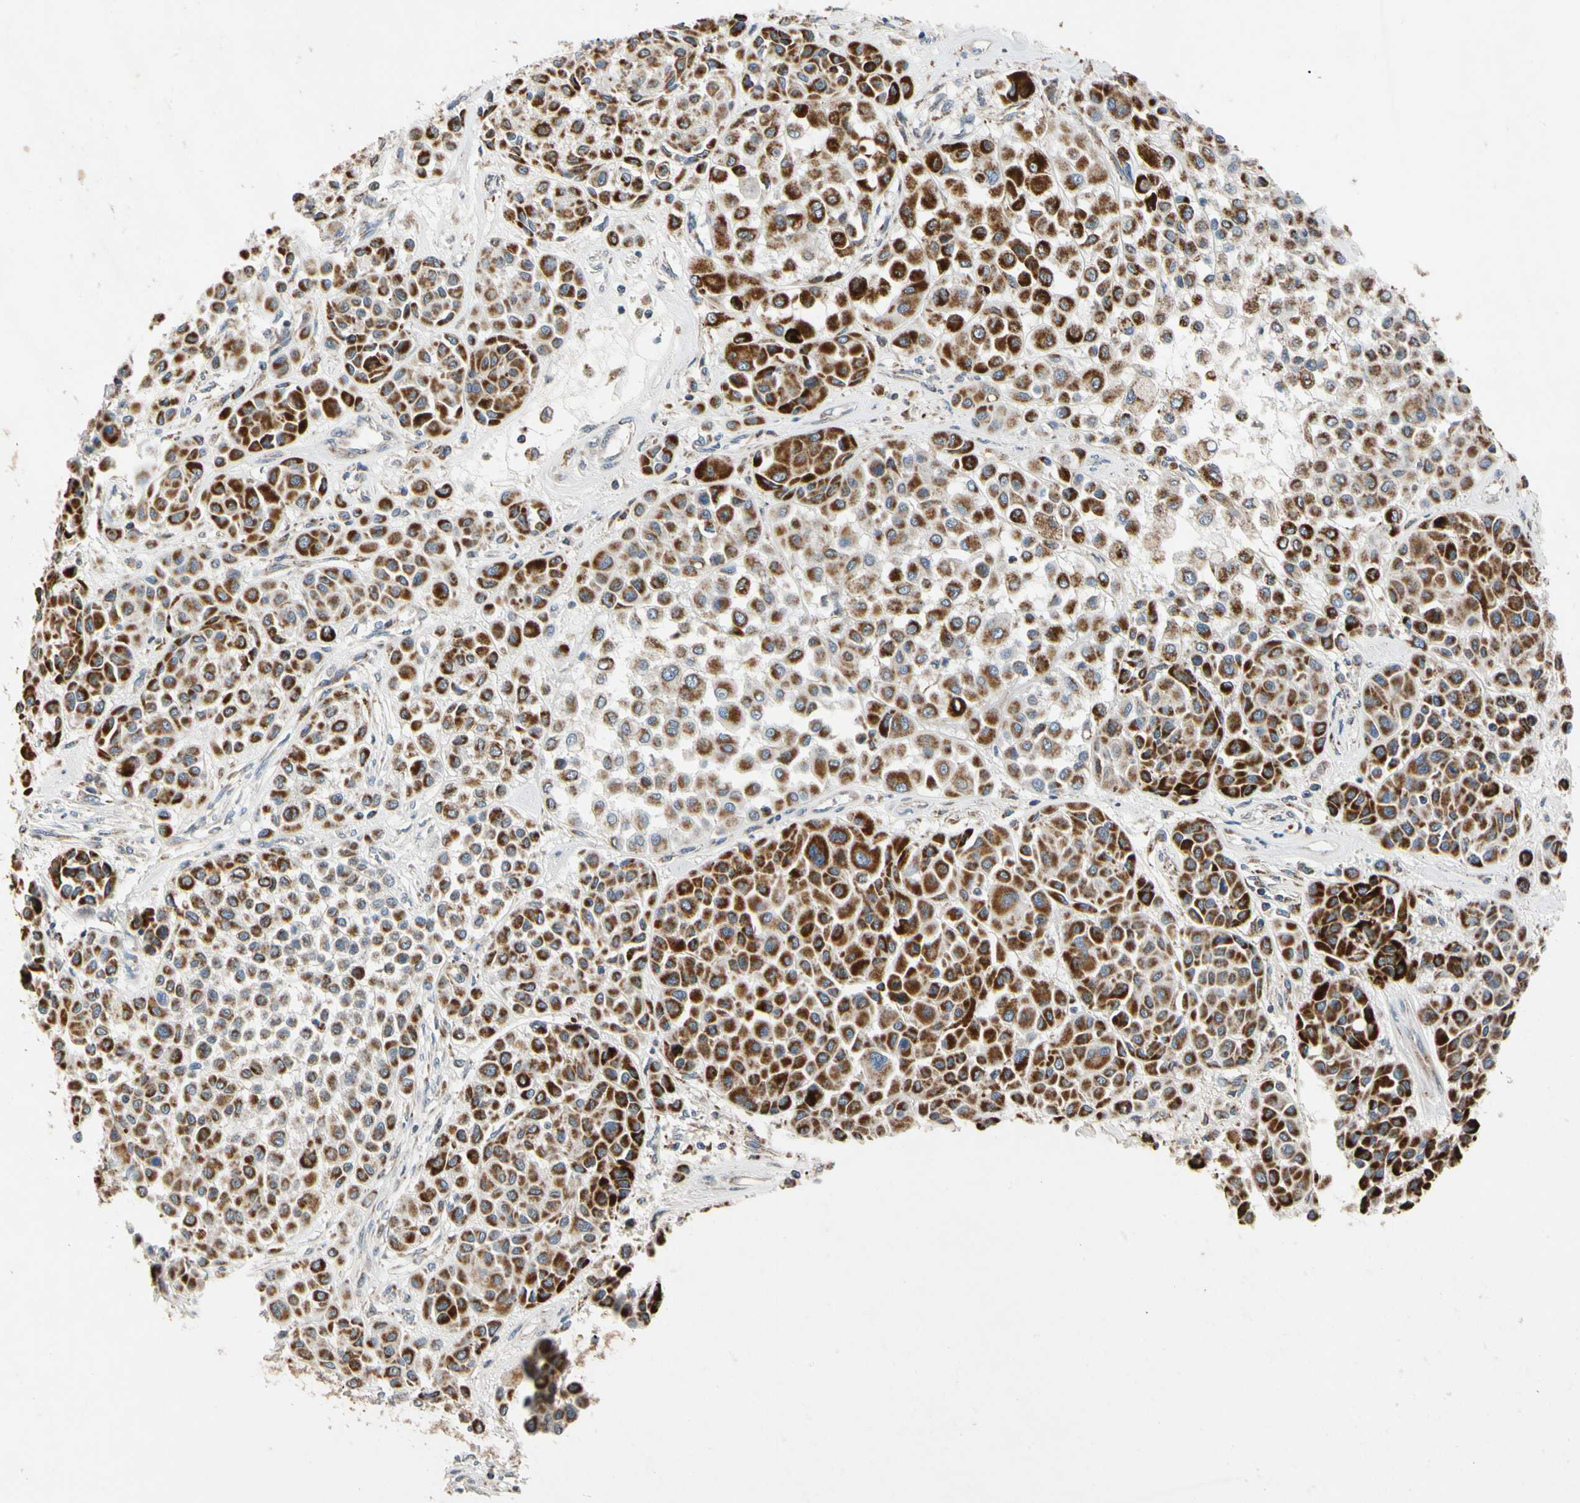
{"staining": {"intensity": "strong", "quantity": ">75%", "location": "cytoplasmic/membranous"}, "tissue": "melanoma", "cell_type": "Tumor cells", "image_type": "cancer", "snomed": [{"axis": "morphology", "description": "Malignant melanoma, Metastatic site"}, {"axis": "topography", "description": "Soft tissue"}], "caption": "Melanoma stained for a protein displays strong cytoplasmic/membranous positivity in tumor cells. (DAB (3,3'-diaminobenzidine) = brown stain, brightfield microscopy at high magnification).", "gene": "GPD2", "patient": {"sex": "male", "age": 41}}